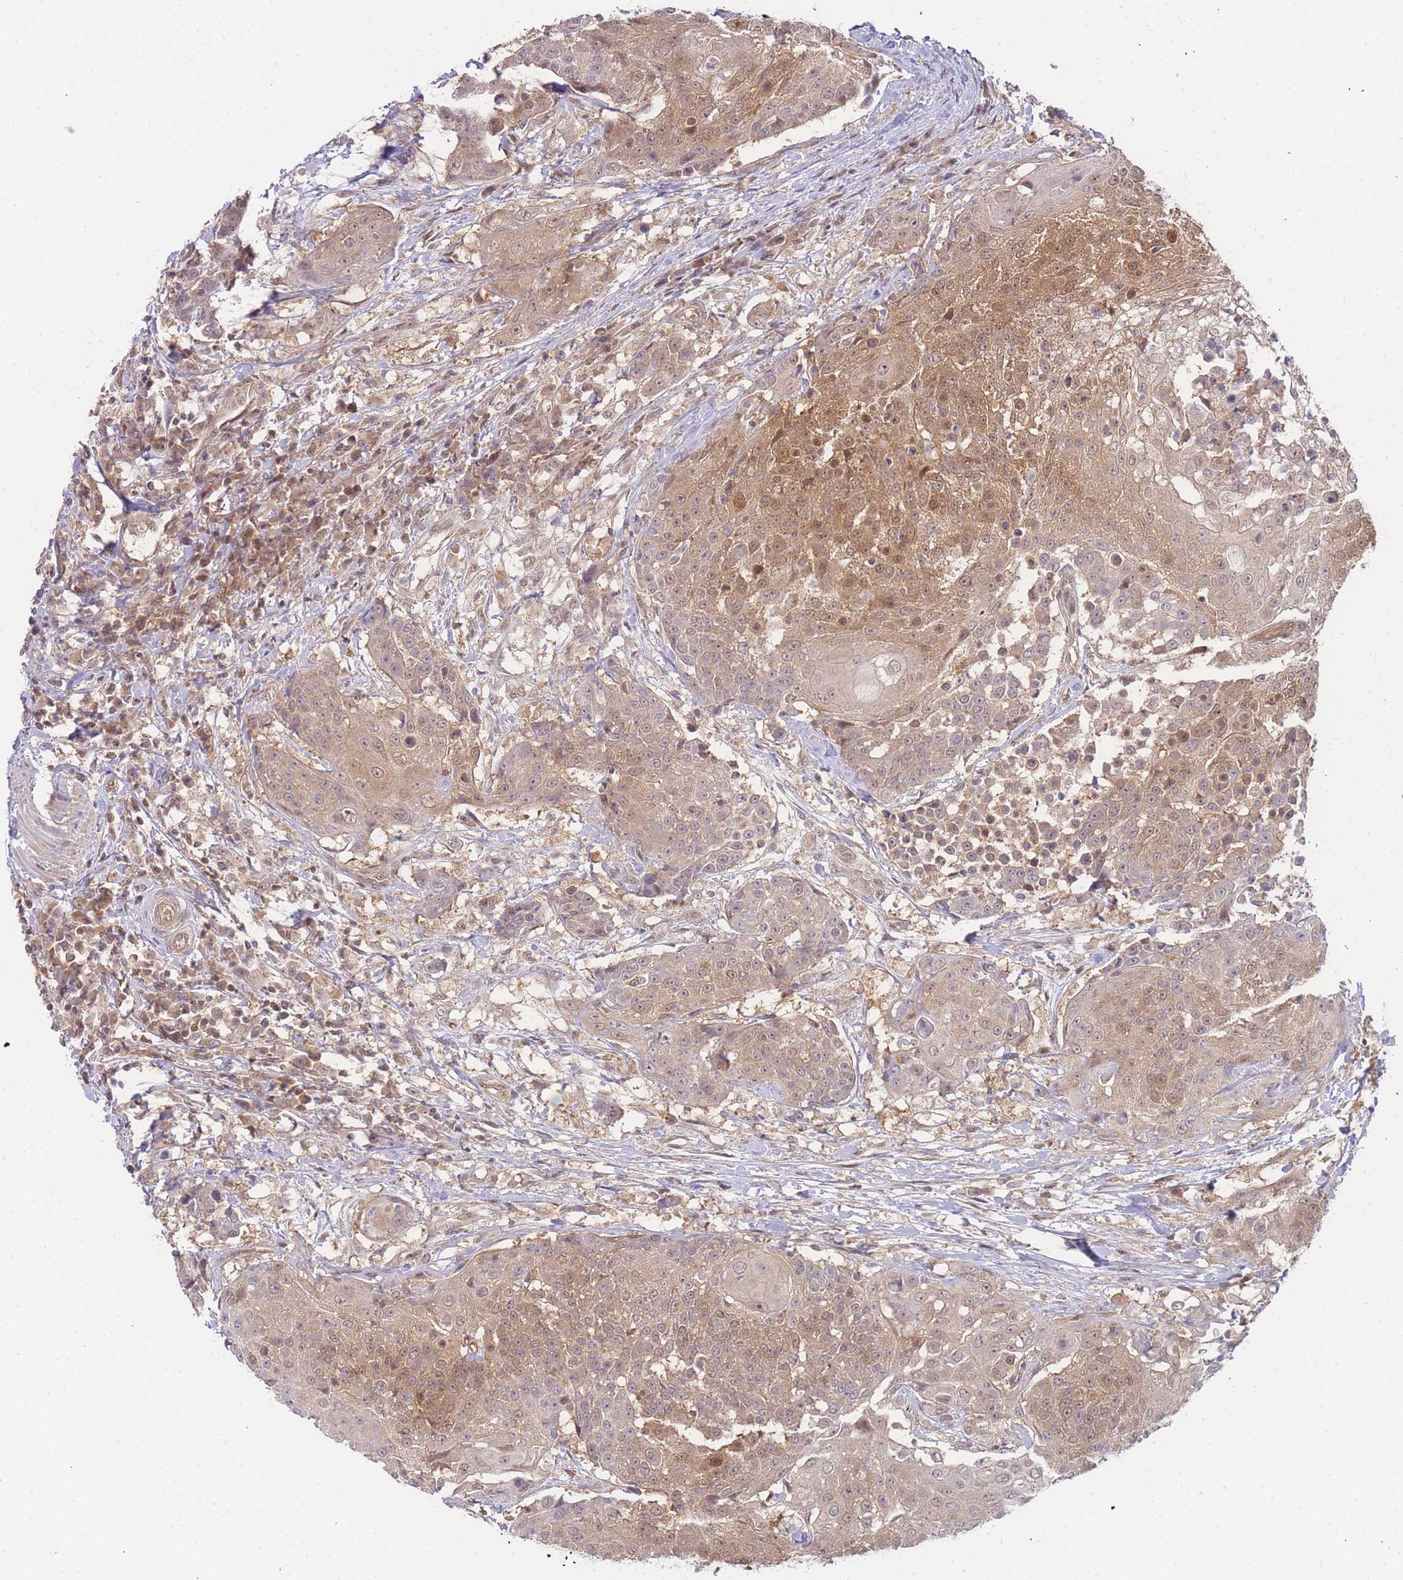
{"staining": {"intensity": "moderate", "quantity": "25%-75%", "location": "cytoplasmic/membranous"}, "tissue": "urothelial cancer", "cell_type": "Tumor cells", "image_type": "cancer", "snomed": [{"axis": "morphology", "description": "Urothelial carcinoma, High grade"}, {"axis": "topography", "description": "Urinary bladder"}], "caption": "Immunohistochemistry (IHC) (DAB) staining of human urothelial cancer displays moderate cytoplasmic/membranous protein positivity in about 25%-75% of tumor cells.", "gene": "KIAA1191", "patient": {"sex": "female", "age": 63}}